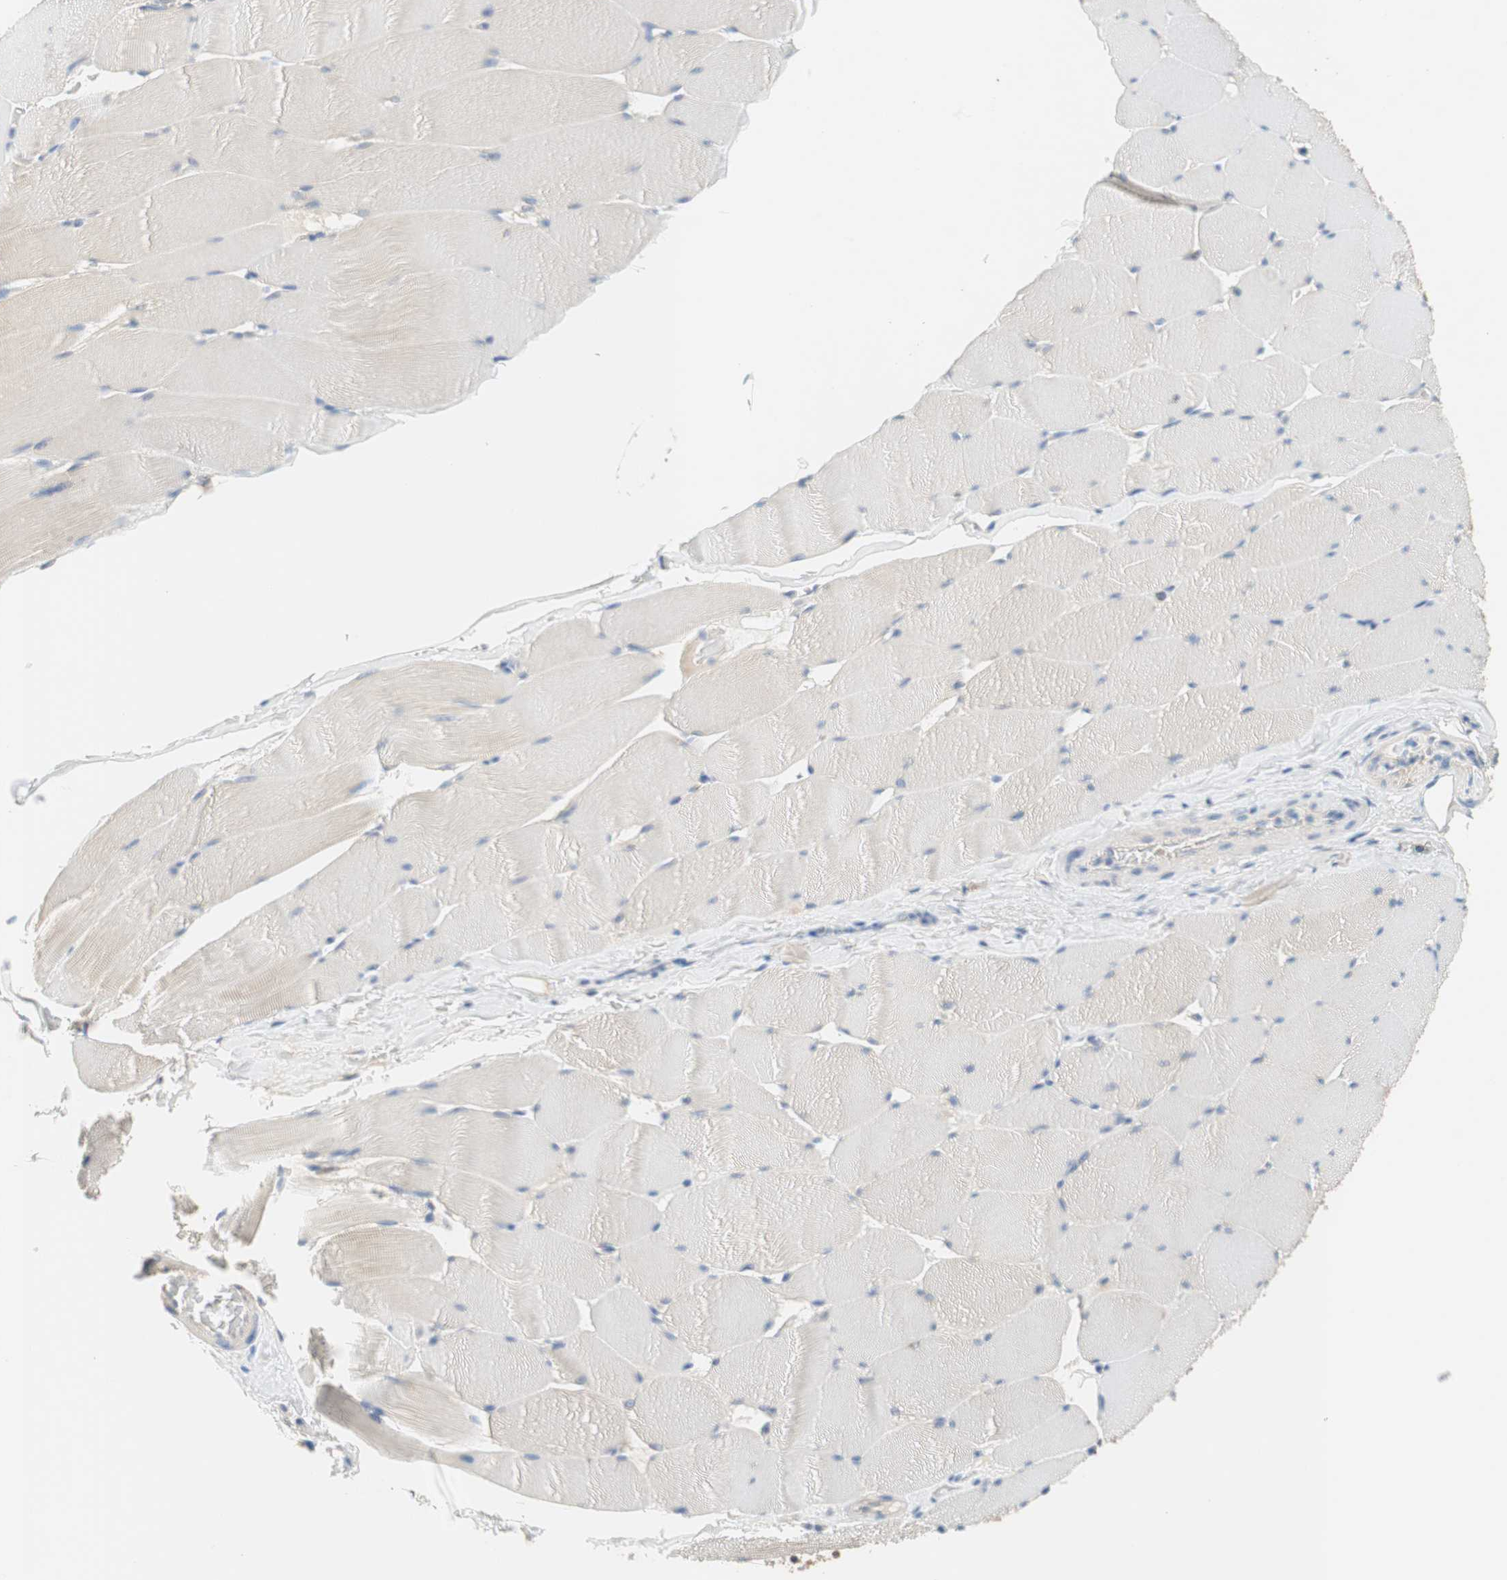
{"staining": {"intensity": "negative", "quantity": "none", "location": "none"}, "tissue": "skeletal muscle", "cell_type": "Myocytes", "image_type": "normal", "snomed": [{"axis": "morphology", "description": "Normal tissue, NOS"}, {"axis": "topography", "description": "Skeletal muscle"}], "caption": "This is an immunohistochemistry (IHC) micrograph of unremarkable human skeletal muscle. There is no positivity in myocytes.", "gene": "GLUL", "patient": {"sex": "male", "age": 62}}